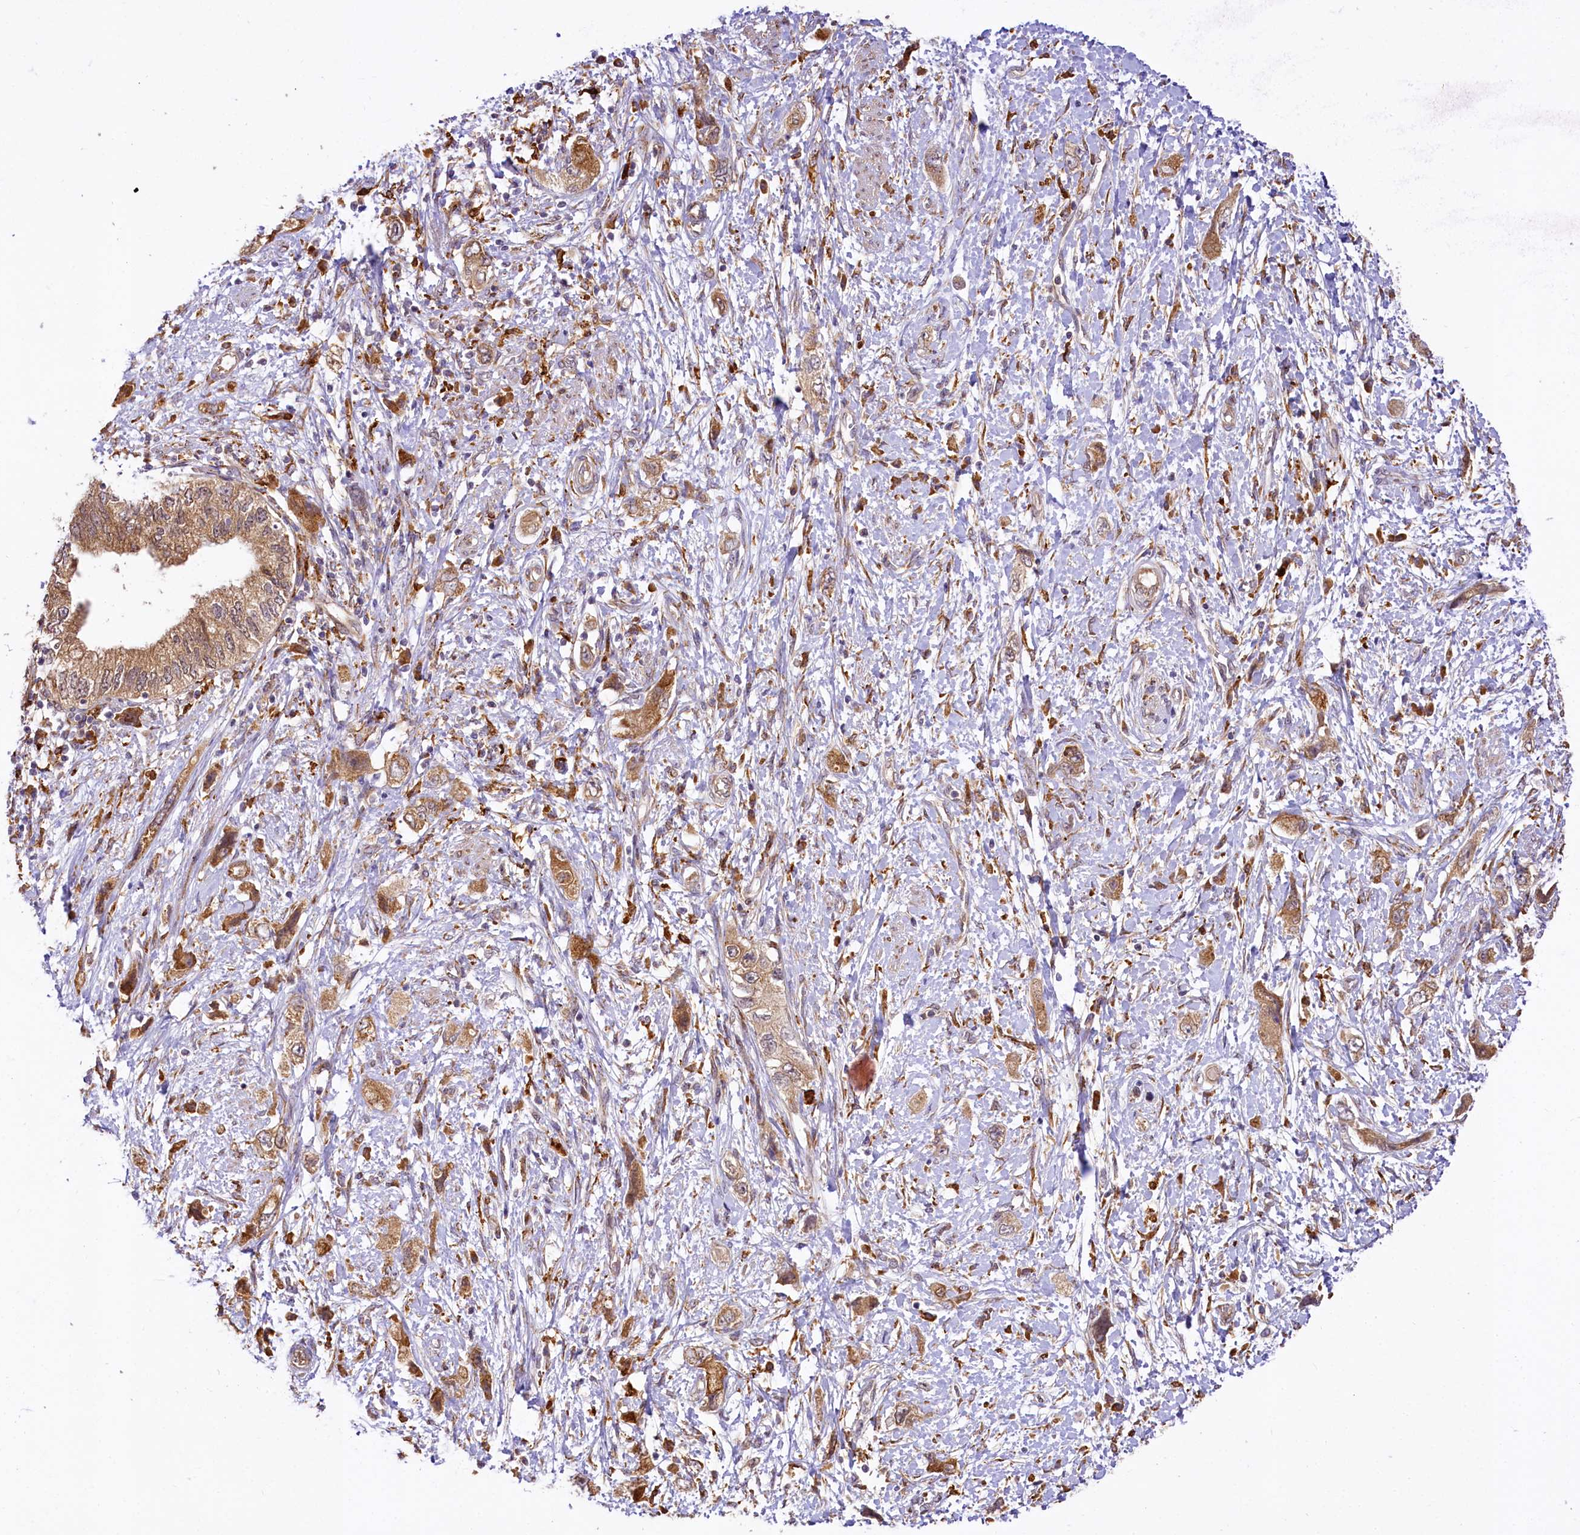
{"staining": {"intensity": "moderate", "quantity": ">75%", "location": "cytoplasmic/membranous"}, "tissue": "pancreatic cancer", "cell_type": "Tumor cells", "image_type": "cancer", "snomed": [{"axis": "morphology", "description": "Adenocarcinoma, NOS"}, {"axis": "topography", "description": "Pancreas"}], "caption": "Pancreatic cancer (adenocarcinoma) was stained to show a protein in brown. There is medium levels of moderate cytoplasmic/membranous positivity in approximately >75% of tumor cells. The protein is shown in brown color, while the nuclei are stained blue.", "gene": "PPIP5K2", "patient": {"sex": "female", "age": 73}}